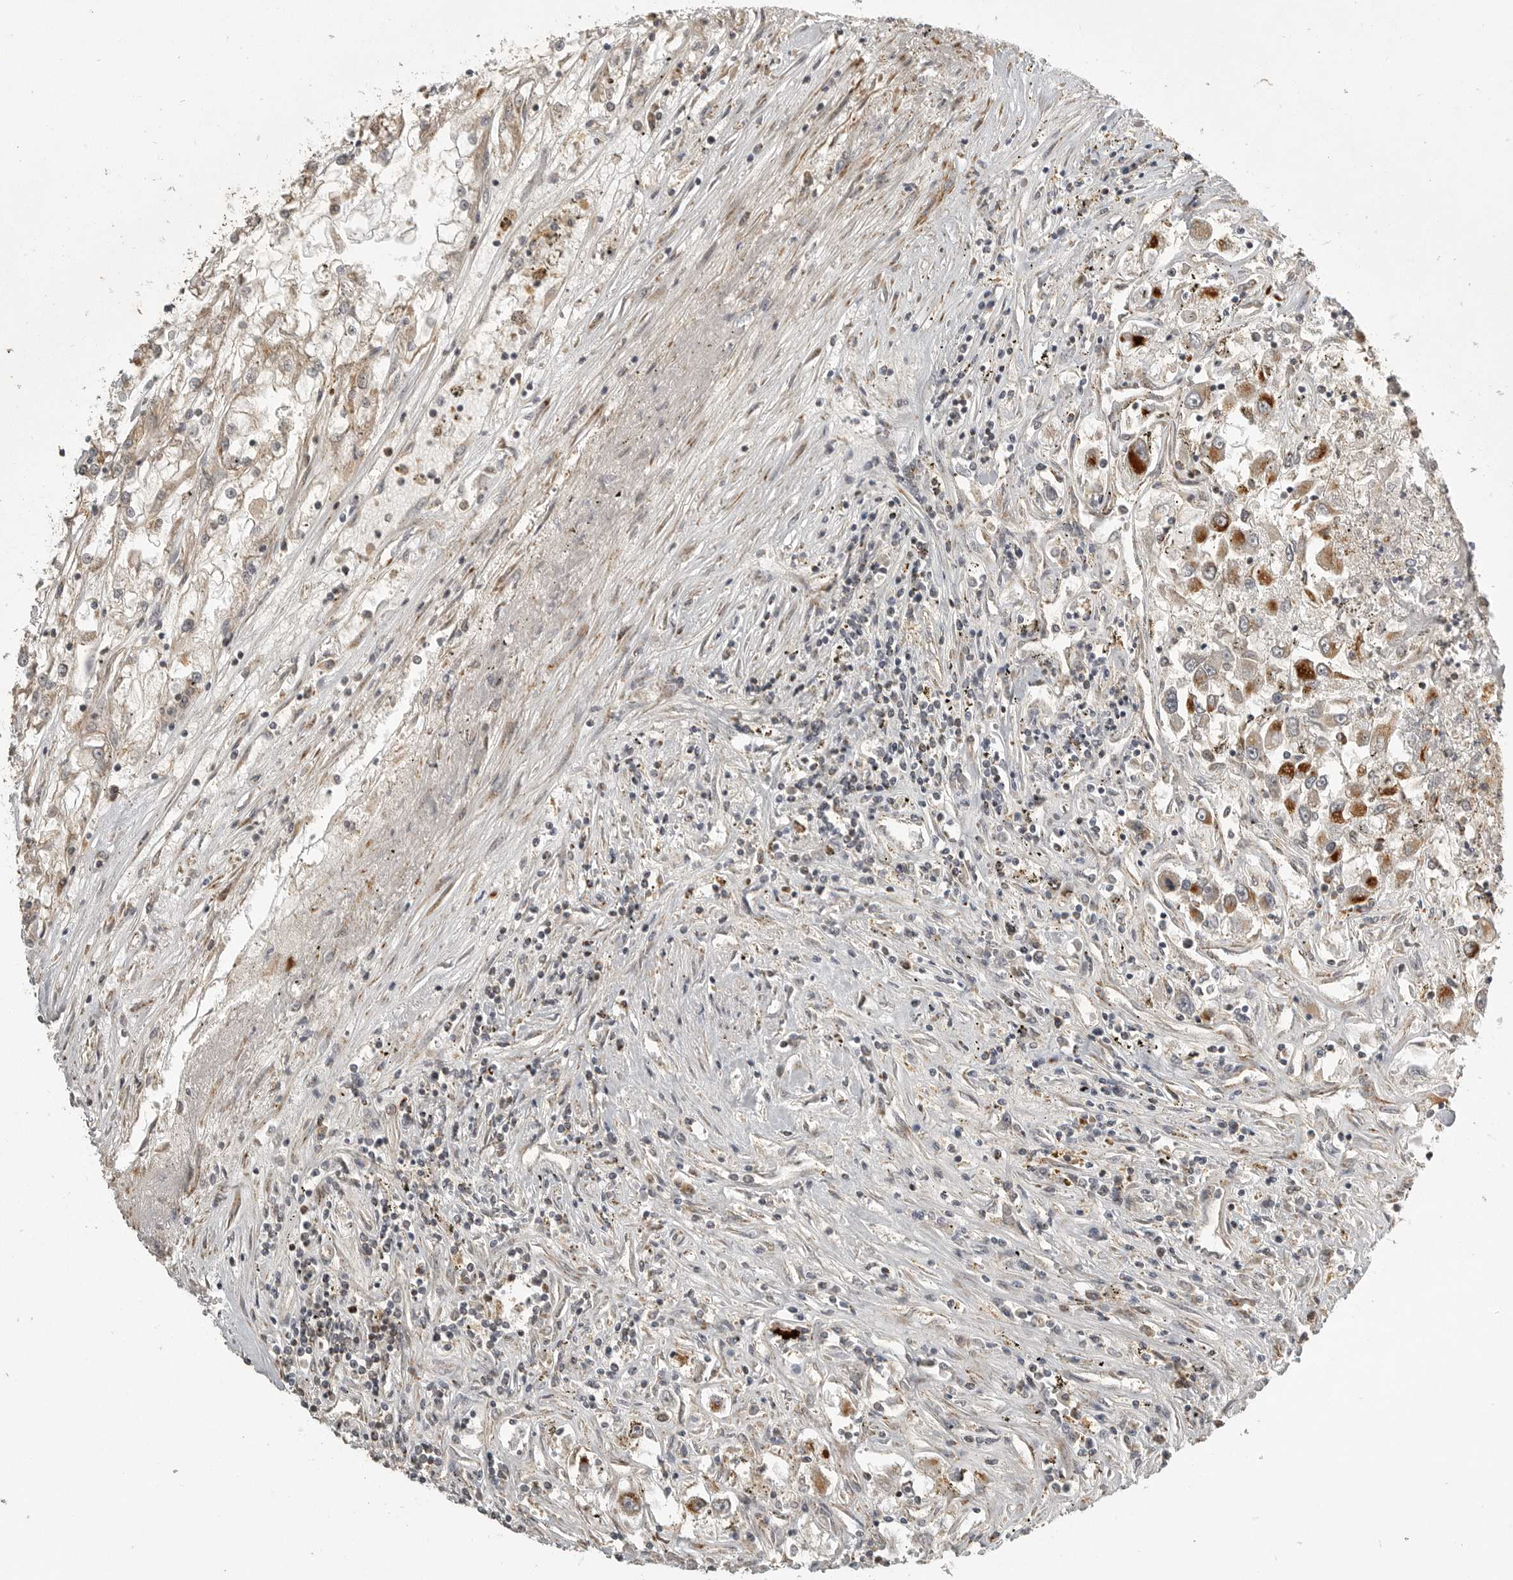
{"staining": {"intensity": "moderate", "quantity": ">75%", "location": "cytoplasmic/membranous"}, "tissue": "renal cancer", "cell_type": "Tumor cells", "image_type": "cancer", "snomed": [{"axis": "morphology", "description": "Adenocarcinoma, NOS"}, {"axis": "topography", "description": "Kidney"}], "caption": "A brown stain shows moderate cytoplasmic/membranous positivity of a protein in human renal cancer (adenocarcinoma) tumor cells.", "gene": "NARS2", "patient": {"sex": "female", "age": 52}}